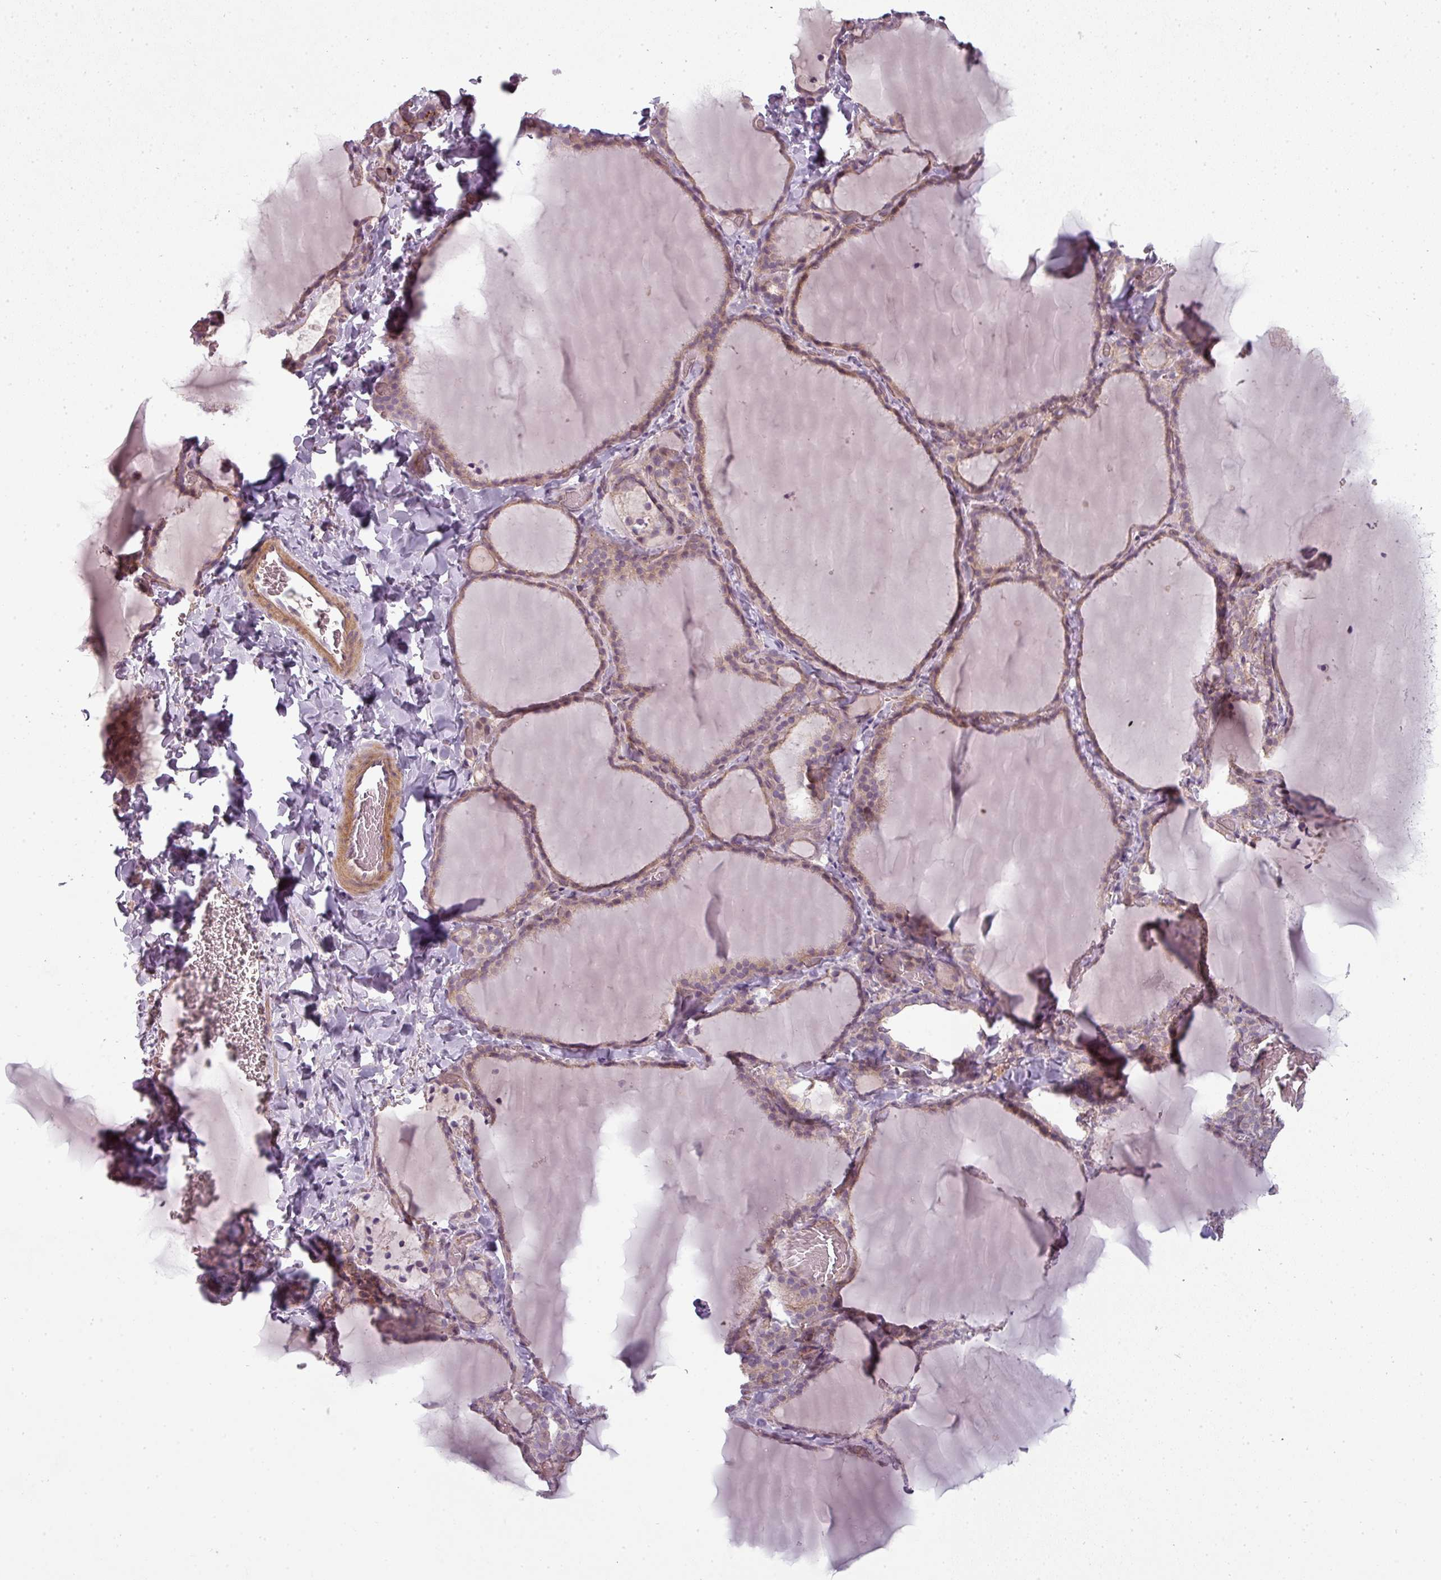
{"staining": {"intensity": "weak", "quantity": "25%-75%", "location": "cytoplasmic/membranous"}, "tissue": "thyroid gland", "cell_type": "Glandular cells", "image_type": "normal", "snomed": [{"axis": "morphology", "description": "Normal tissue, NOS"}, {"axis": "topography", "description": "Thyroid gland"}], "caption": "Immunohistochemical staining of benign human thyroid gland reveals 25%-75% levels of weak cytoplasmic/membranous protein expression in about 25%-75% of glandular cells. Nuclei are stained in blue.", "gene": "SLC16A9", "patient": {"sex": "female", "age": 22}}